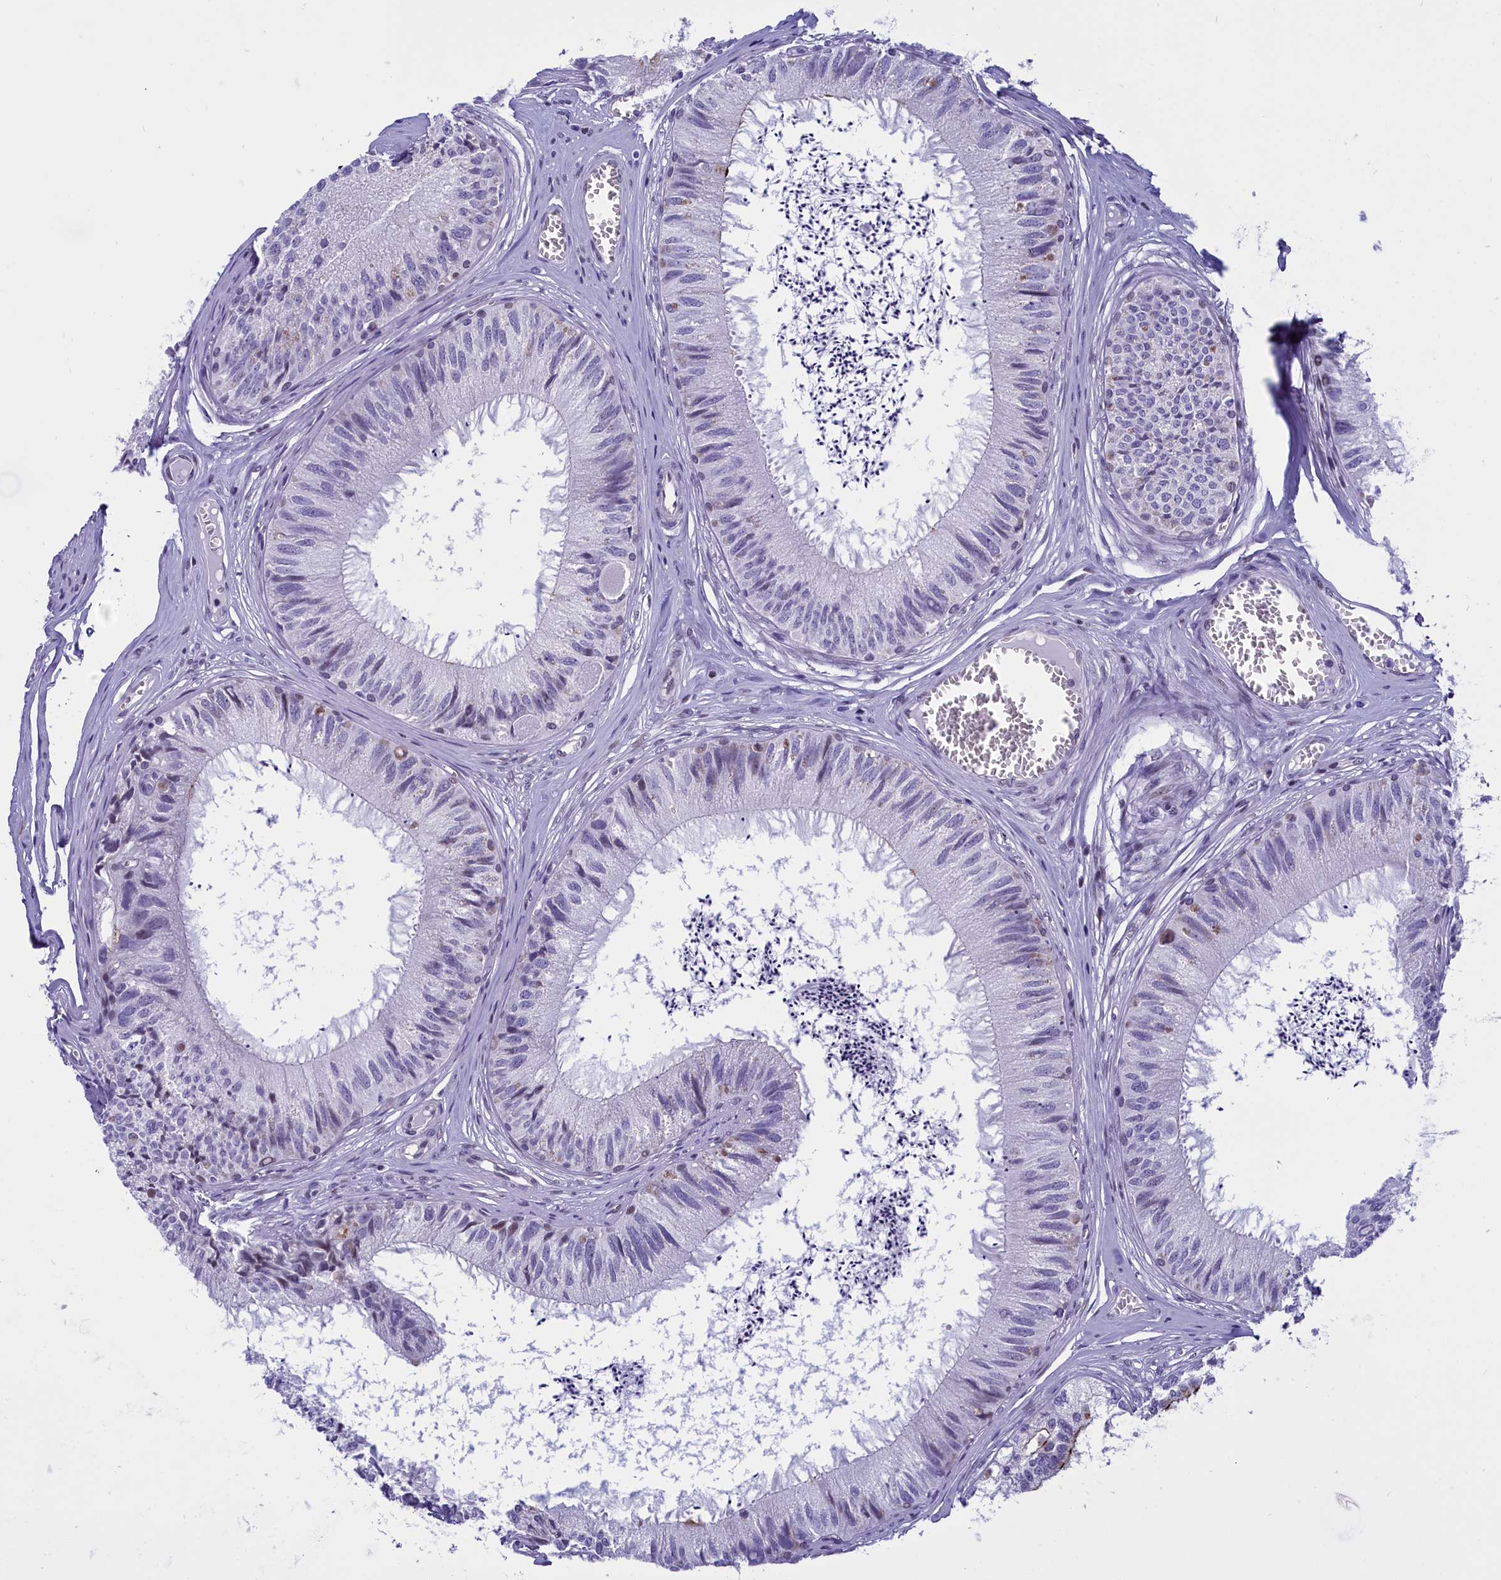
{"staining": {"intensity": "strong", "quantity": "25%-75%", "location": "cytoplasmic/membranous"}, "tissue": "epididymis", "cell_type": "Glandular cells", "image_type": "normal", "snomed": [{"axis": "morphology", "description": "Normal tissue, NOS"}, {"axis": "topography", "description": "Epididymis"}], "caption": "This photomicrograph exhibits benign epididymis stained with immunohistochemistry to label a protein in brown. The cytoplasmic/membranous of glandular cells show strong positivity for the protein. Nuclei are counter-stained blue.", "gene": "SPIRE2", "patient": {"sex": "male", "age": 79}}